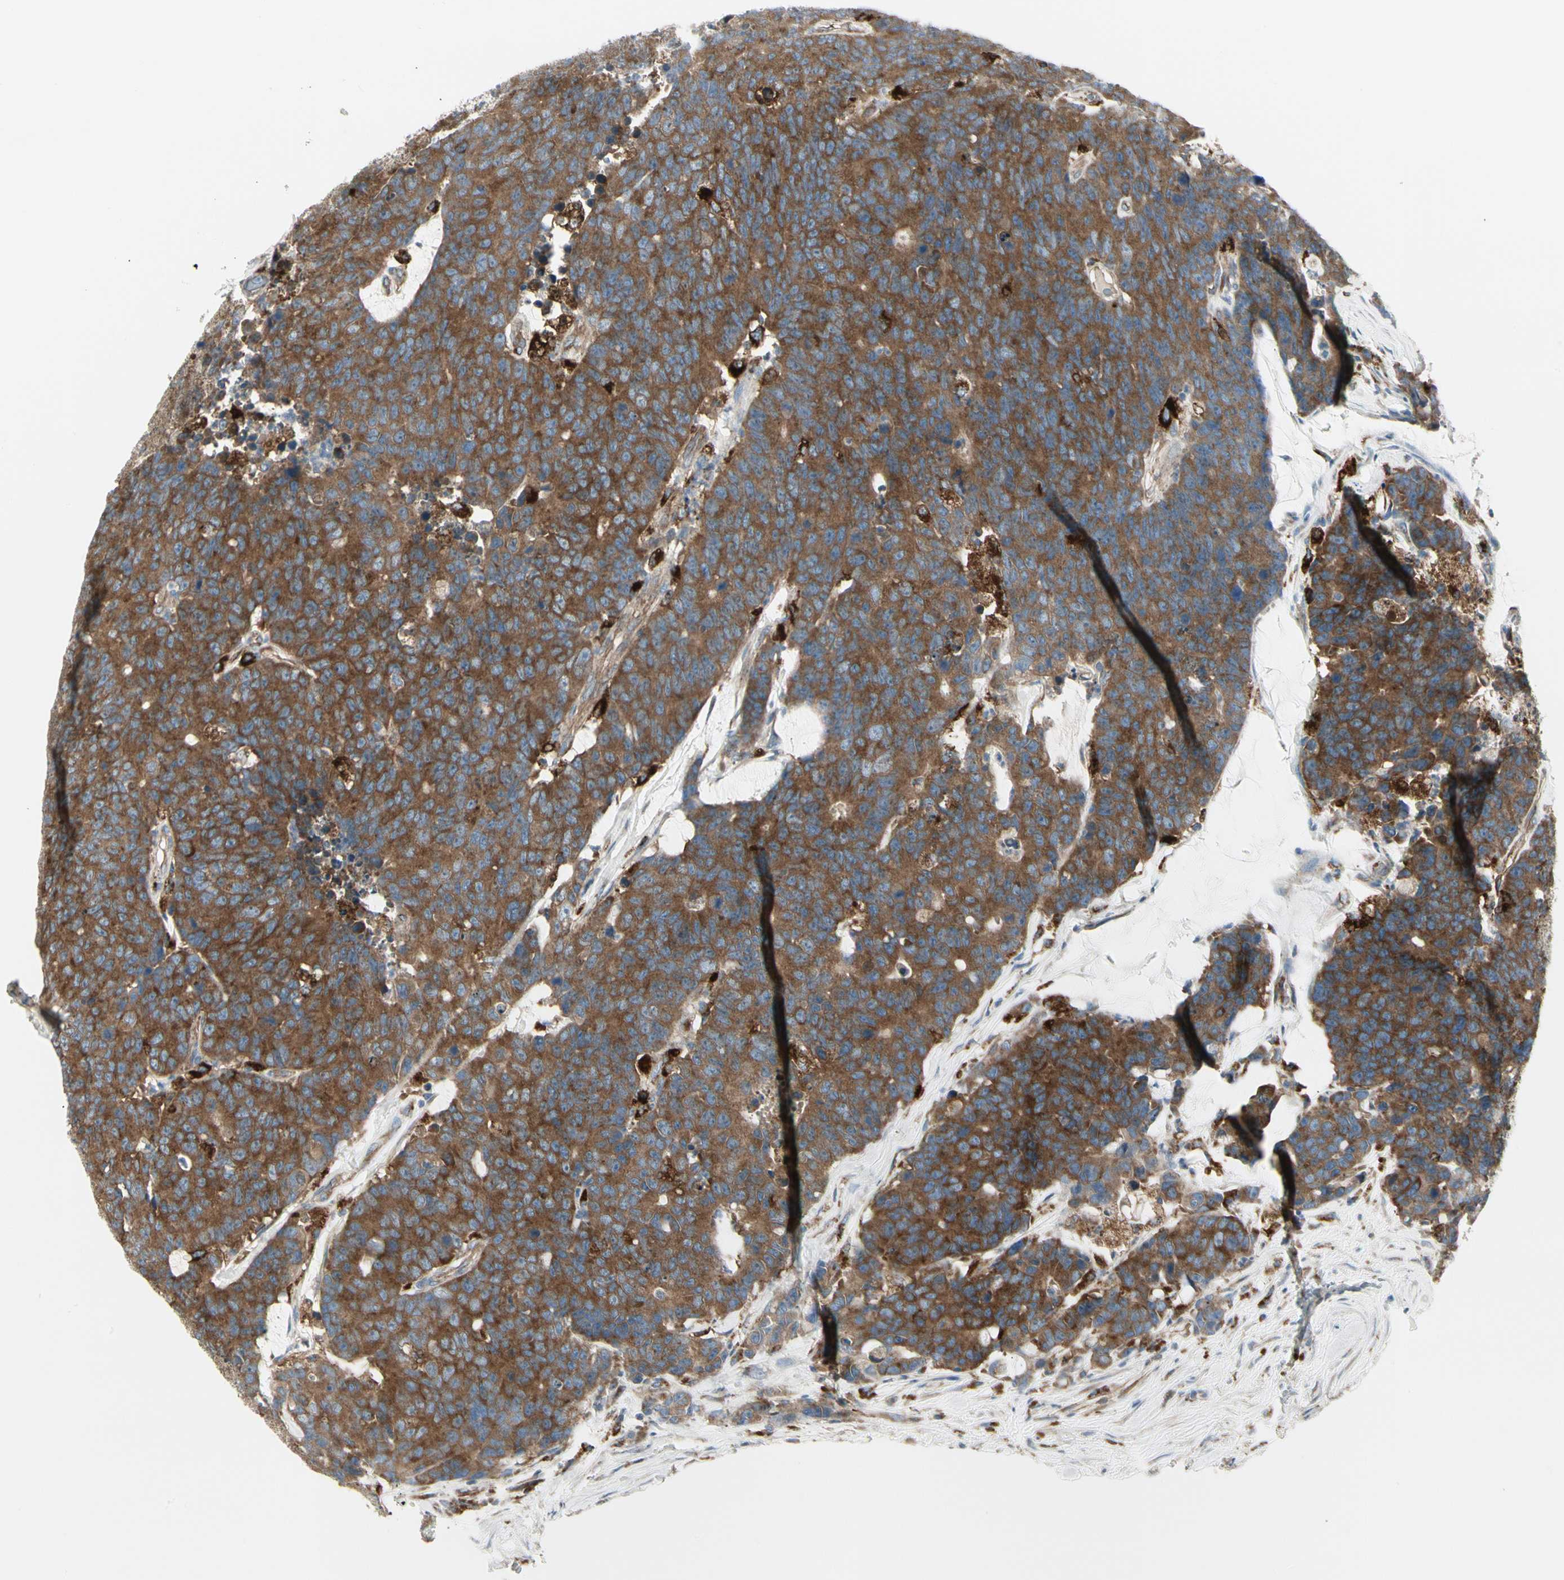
{"staining": {"intensity": "strong", "quantity": ">75%", "location": "cytoplasmic/membranous"}, "tissue": "colorectal cancer", "cell_type": "Tumor cells", "image_type": "cancer", "snomed": [{"axis": "morphology", "description": "Adenocarcinoma, NOS"}, {"axis": "topography", "description": "Colon"}], "caption": "Strong cytoplasmic/membranous staining for a protein is identified in about >75% of tumor cells of colorectal cancer using IHC.", "gene": "ATP6V1B2", "patient": {"sex": "female", "age": 86}}